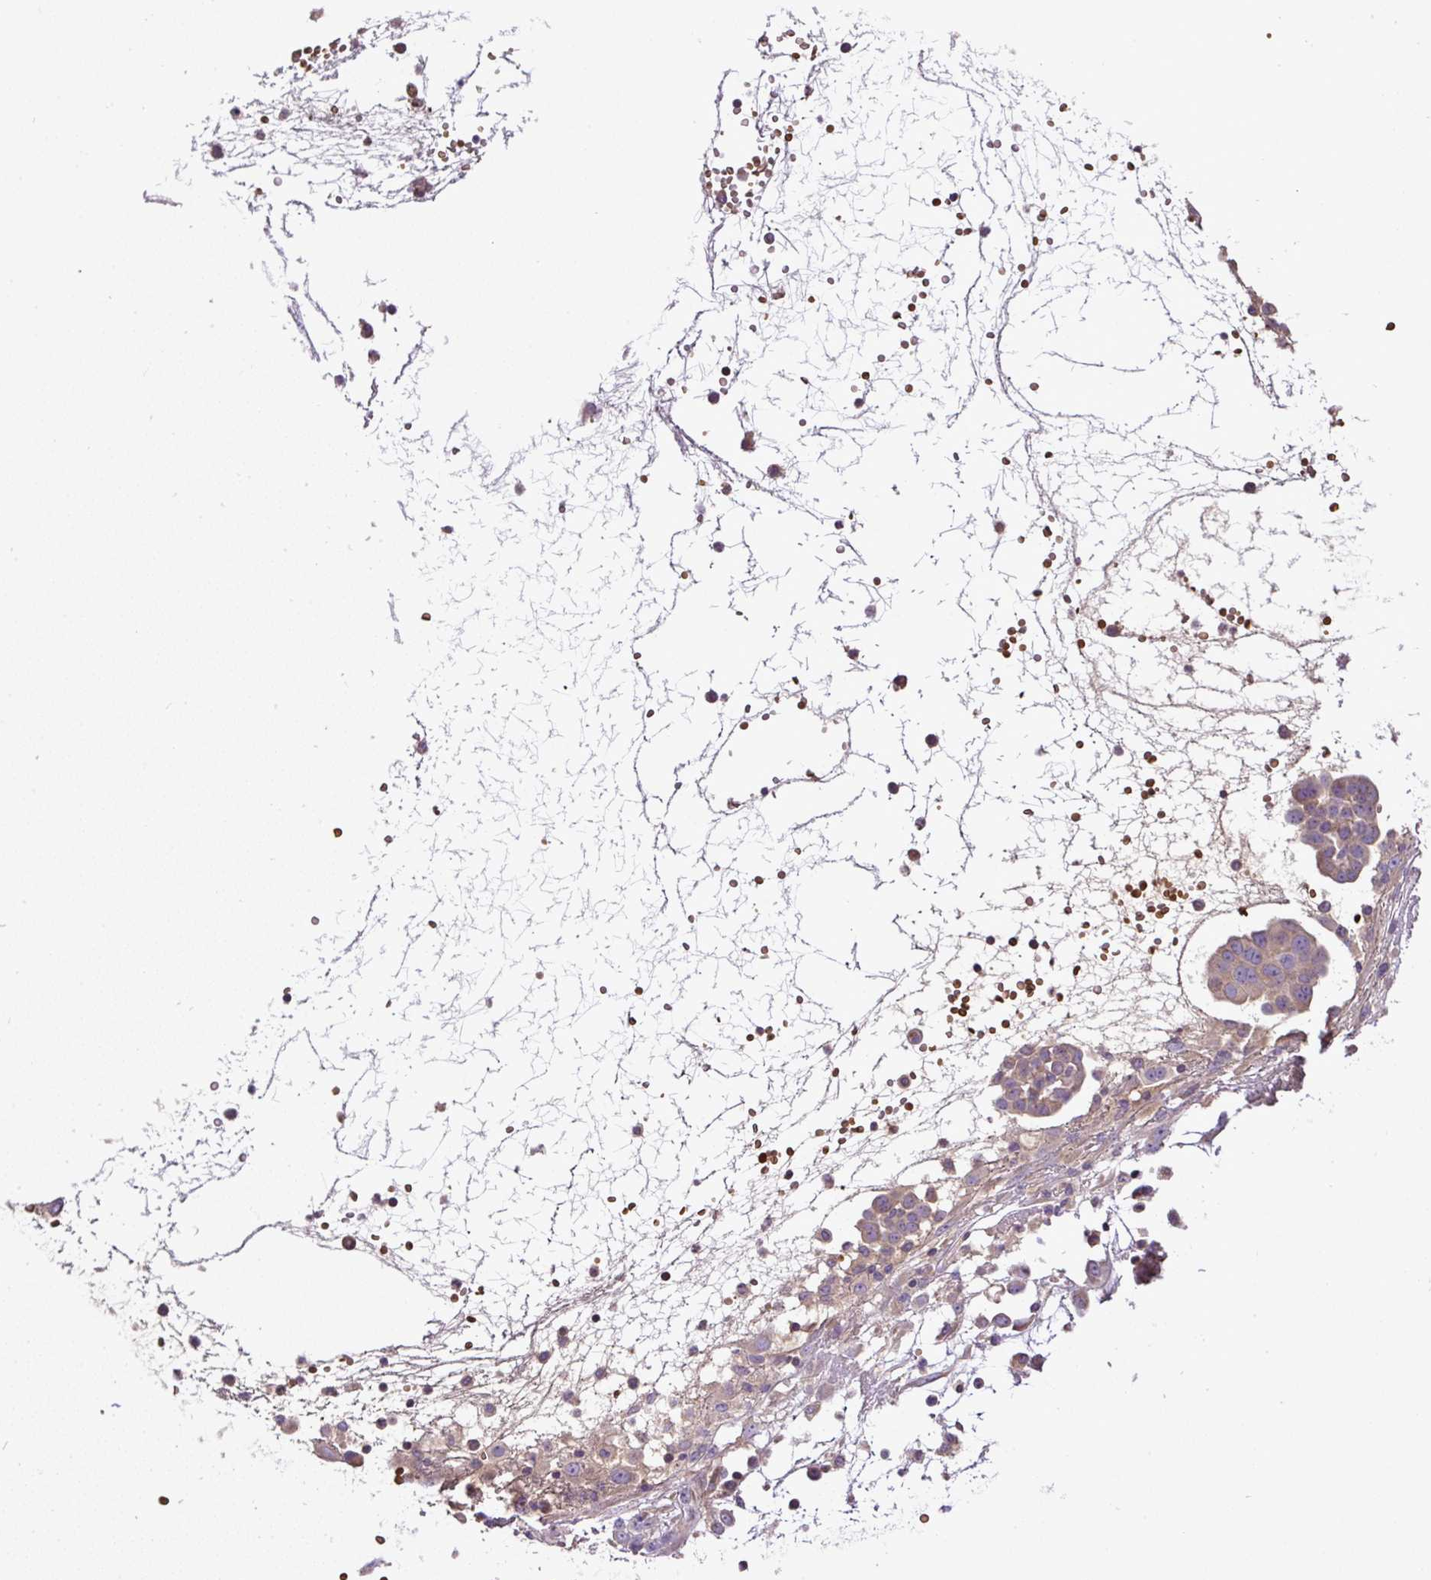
{"staining": {"intensity": "weak", "quantity": "25%-75%", "location": "cytoplasmic/membranous"}, "tissue": "ovarian cancer", "cell_type": "Tumor cells", "image_type": "cancer", "snomed": [{"axis": "morphology", "description": "Cystadenocarcinoma, serous, NOS"}, {"axis": "topography", "description": "Soft tissue"}, {"axis": "topography", "description": "Ovary"}], "caption": "Tumor cells demonstrate low levels of weak cytoplasmic/membranous staining in approximately 25%-75% of cells in human serous cystadenocarcinoma (ovarian).", "gene": "CXCL13", "patient": {"sex": "female", "age": 57}}